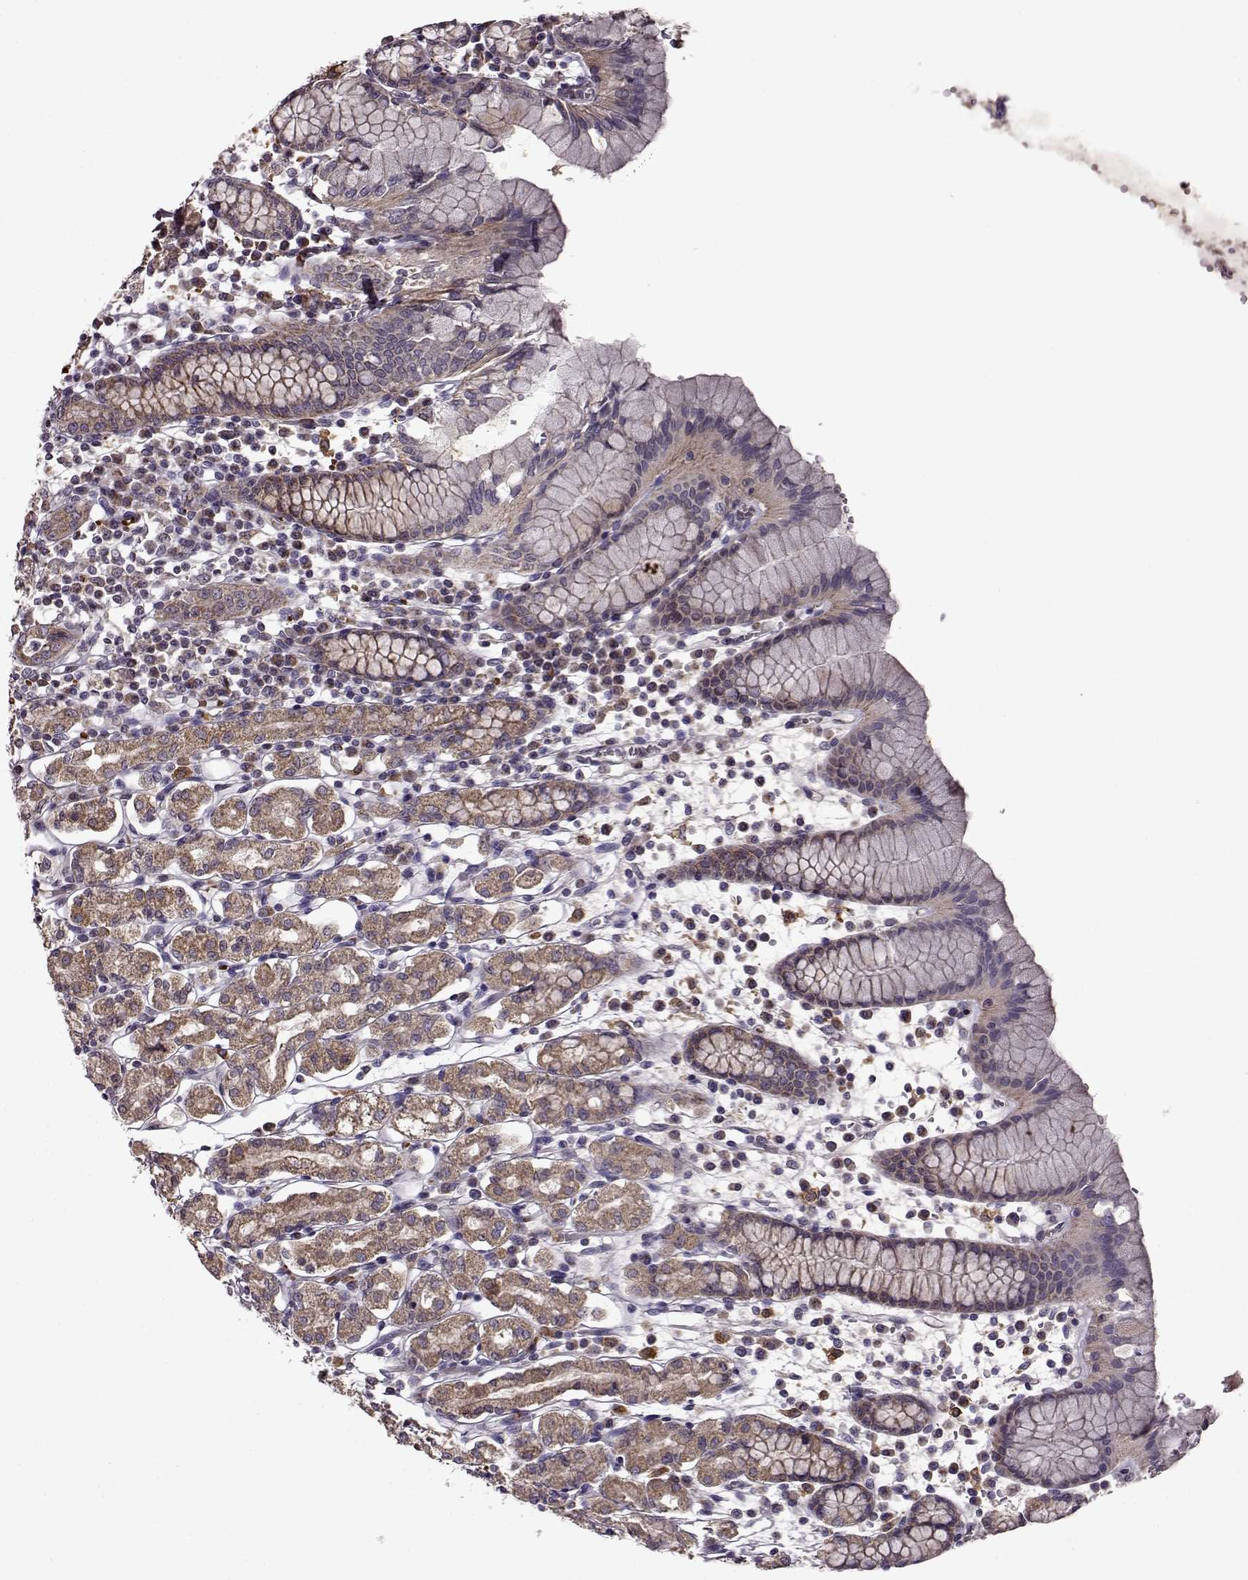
{"staining": {"intensity": "moderate", "quantity": ">75%", "location": "cytoplasmic/membranous"}, "tissue": "stomach", "cell_type": "Glandular cells", "image_type": "normal", "snomed": [{"axis": "morphology", "description": "Normal tissue, NOS"}, {"axis": "topography", "description": "Stomach, upper"}, {"axis": "topography", "description": "Stomach"}], "caption": "Immunohistochemical staining of normal stomach demonstrates >75% levels of moderate cytoplasmic/membranous protein expression in about >75% of glandular cells.", "gene": "MTSS1", "patient": {"sex": "male", "age": 62}}